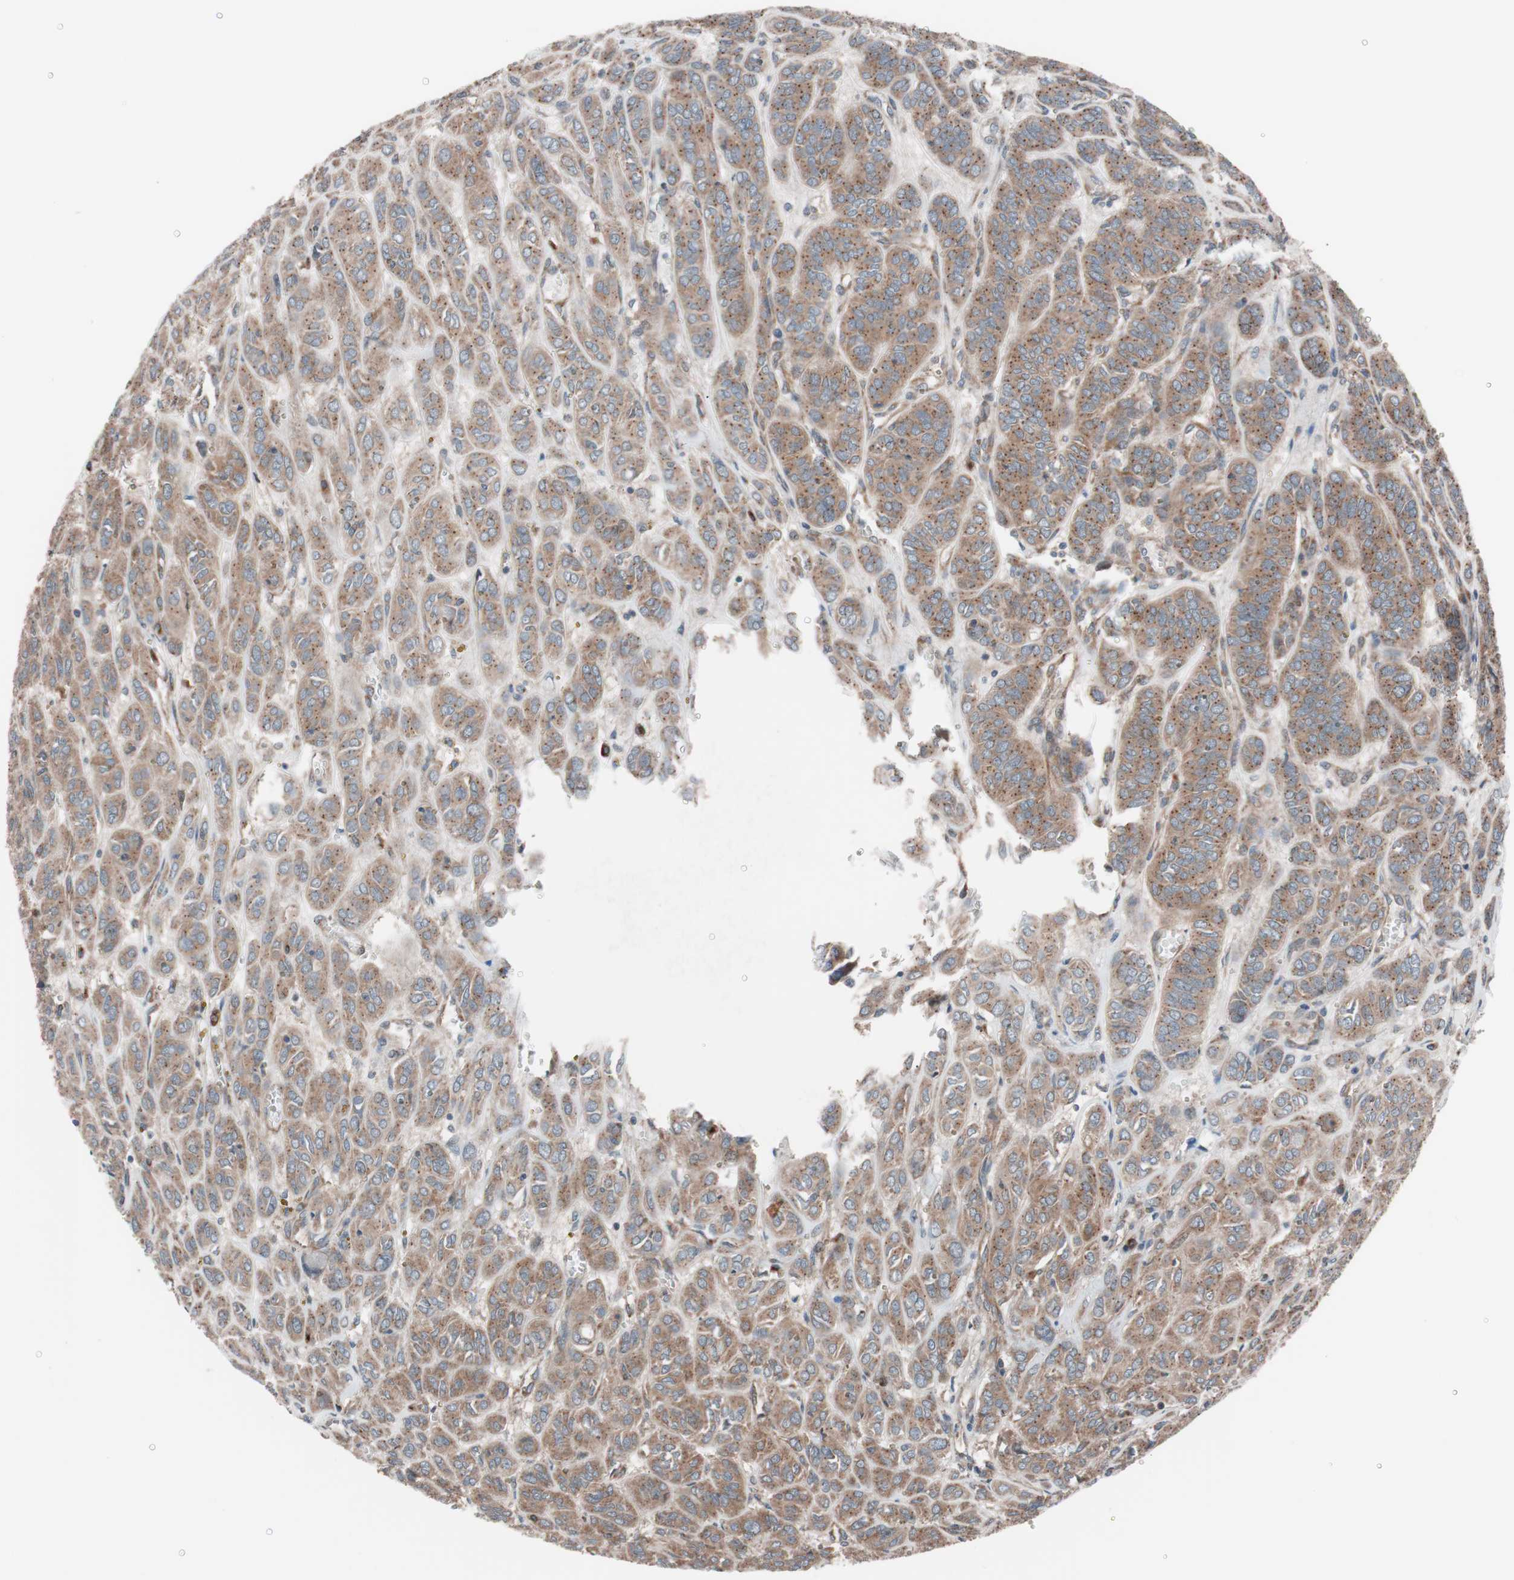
{"staining": {"intensity": "moderate", "quantity": ">75%", "location": "cytoplasmic/membranous"}, "tissue": "thyroid cancer", "cell_type": "Tumor cells", "image_type": "cancer", "snomed": [{"axis": "morphology", "description": "Follicular adenoma carcinoma, NOS"}, {"axis": "topography", "description": "Thyroid gland"}], "caption": "Human thyroid follicular adenoma carcinoma stained with a protein marker shows moderate staining in tumor cells.", "gene": "SEC31A", "patient": {"sex": "female", "age": 71}}